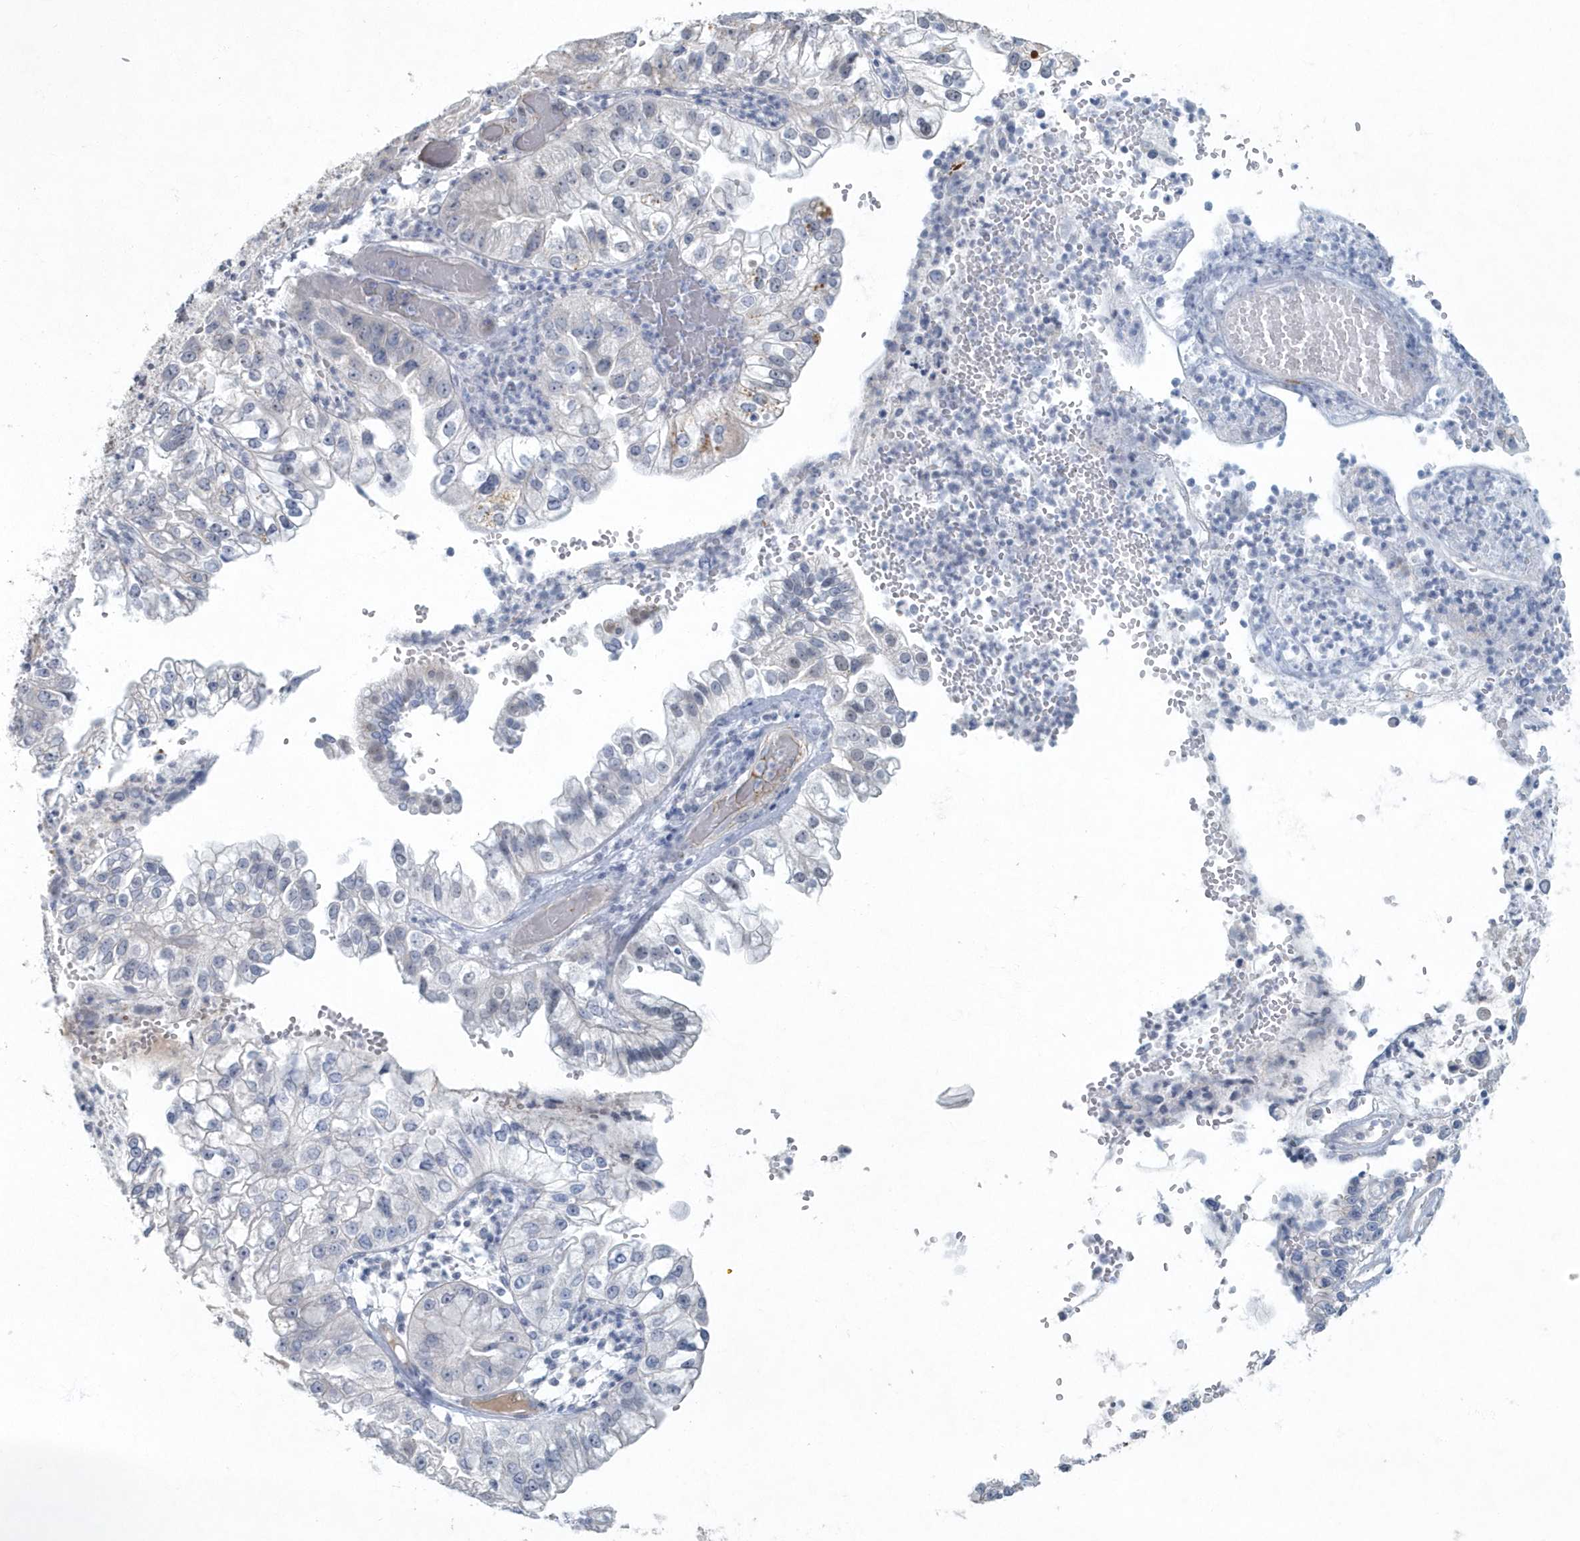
{"staining": {"intensity": "negative", "quantity": "none", "location": "none"}, "tissue": "liver cancer", "cell_type": "Tumor cells", "image_type": "cancer", "snomed": [{"axis": "morphology", "description": "Cholangiocarcinoma"}, {"axis": "topography", "description": "Liver"}], "caption": "Tumor cells show no significant expression in liver cancer. Brightfield microscopy of IHC stained with DAB (3,3'-diaminobenzidine) (brown) and hematoxylin (blue), captured at high magnification.", "gene": "MYOT", "patient": {"sex": "female", "age": 79}}